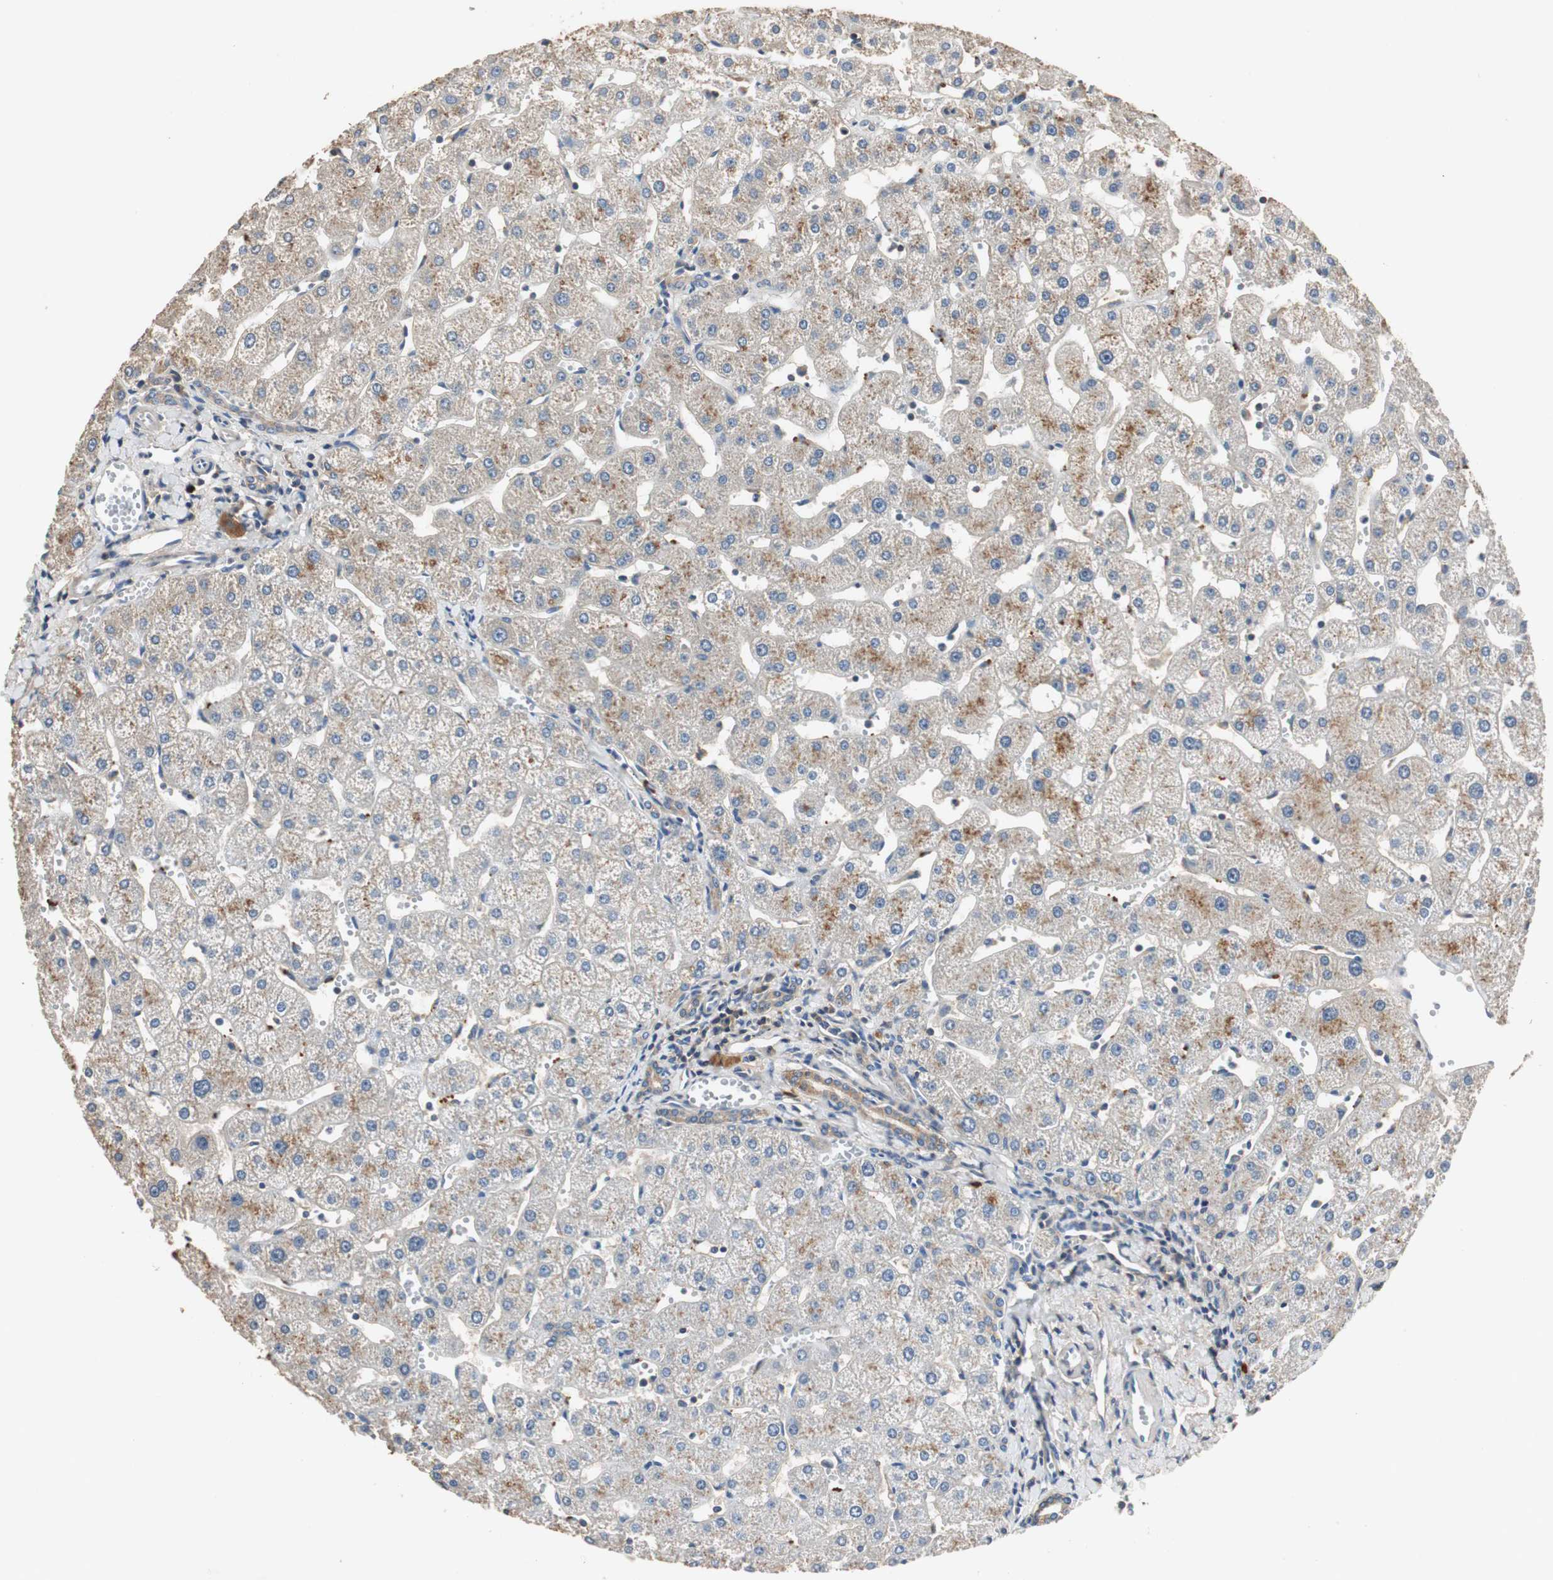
{"staining": {"intensity": "moderate", "quantity": ">75%", "location": "cytoplasmic/membranous"}, "tissue": "liver", "cell_type": "Cholangiocytes", "image_type": "normal", "snomed": [{"axis": "morphology", "description": "Normal tissue, NOS"}, {"axis": "topography", "description": "Liver"}], "caption": "IHC image of benign liver: liver stained using immunohistochemistry displays medium levels of moderate protein expression localized specifically in the cytoplasmic/membranous of cholangiocytes, appearing as a cytoplasmic/membranous brown color.", "gene": "TNFRSF14", "patient": {"sex": "male", "age": 67}}